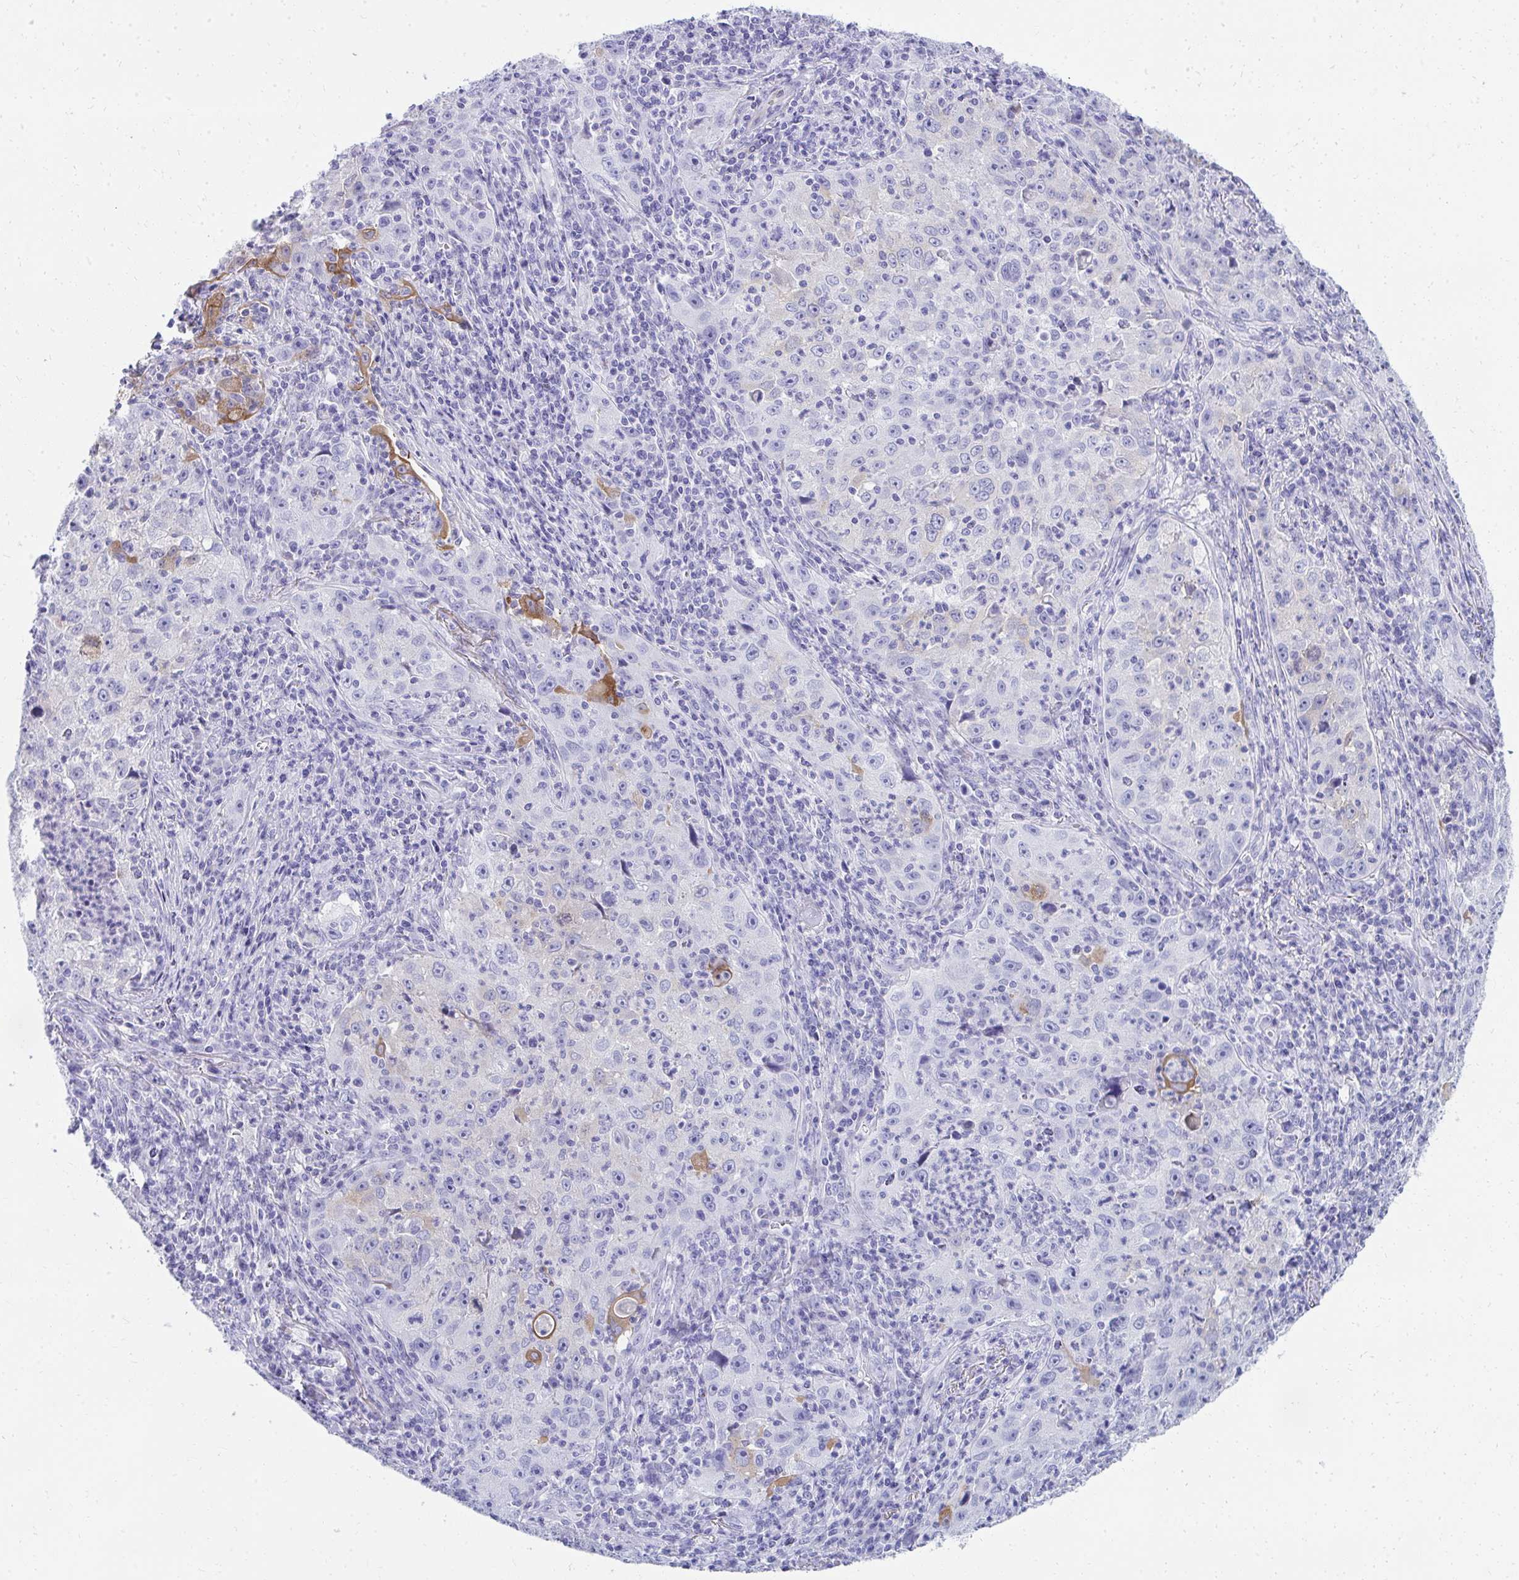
{"staining": {"intensity": "negative", "quantity": "none", "location": "none"}, "tissue": "lung cancer", "cell_type": "Tumor cells", "image_type": "cancer", "snomed": [{"axis": "morphology", "description": "Squamous cell carcinoma, NOS"}, {"axis": "topography", "description": "Lung"}], "caption": "This is an IHC histopathology image of lung squamous cell carcinoma. There is no expression in tumor cells.", "gene": "SEC14L3", "patient": {"sex": "male", "age": 71}}